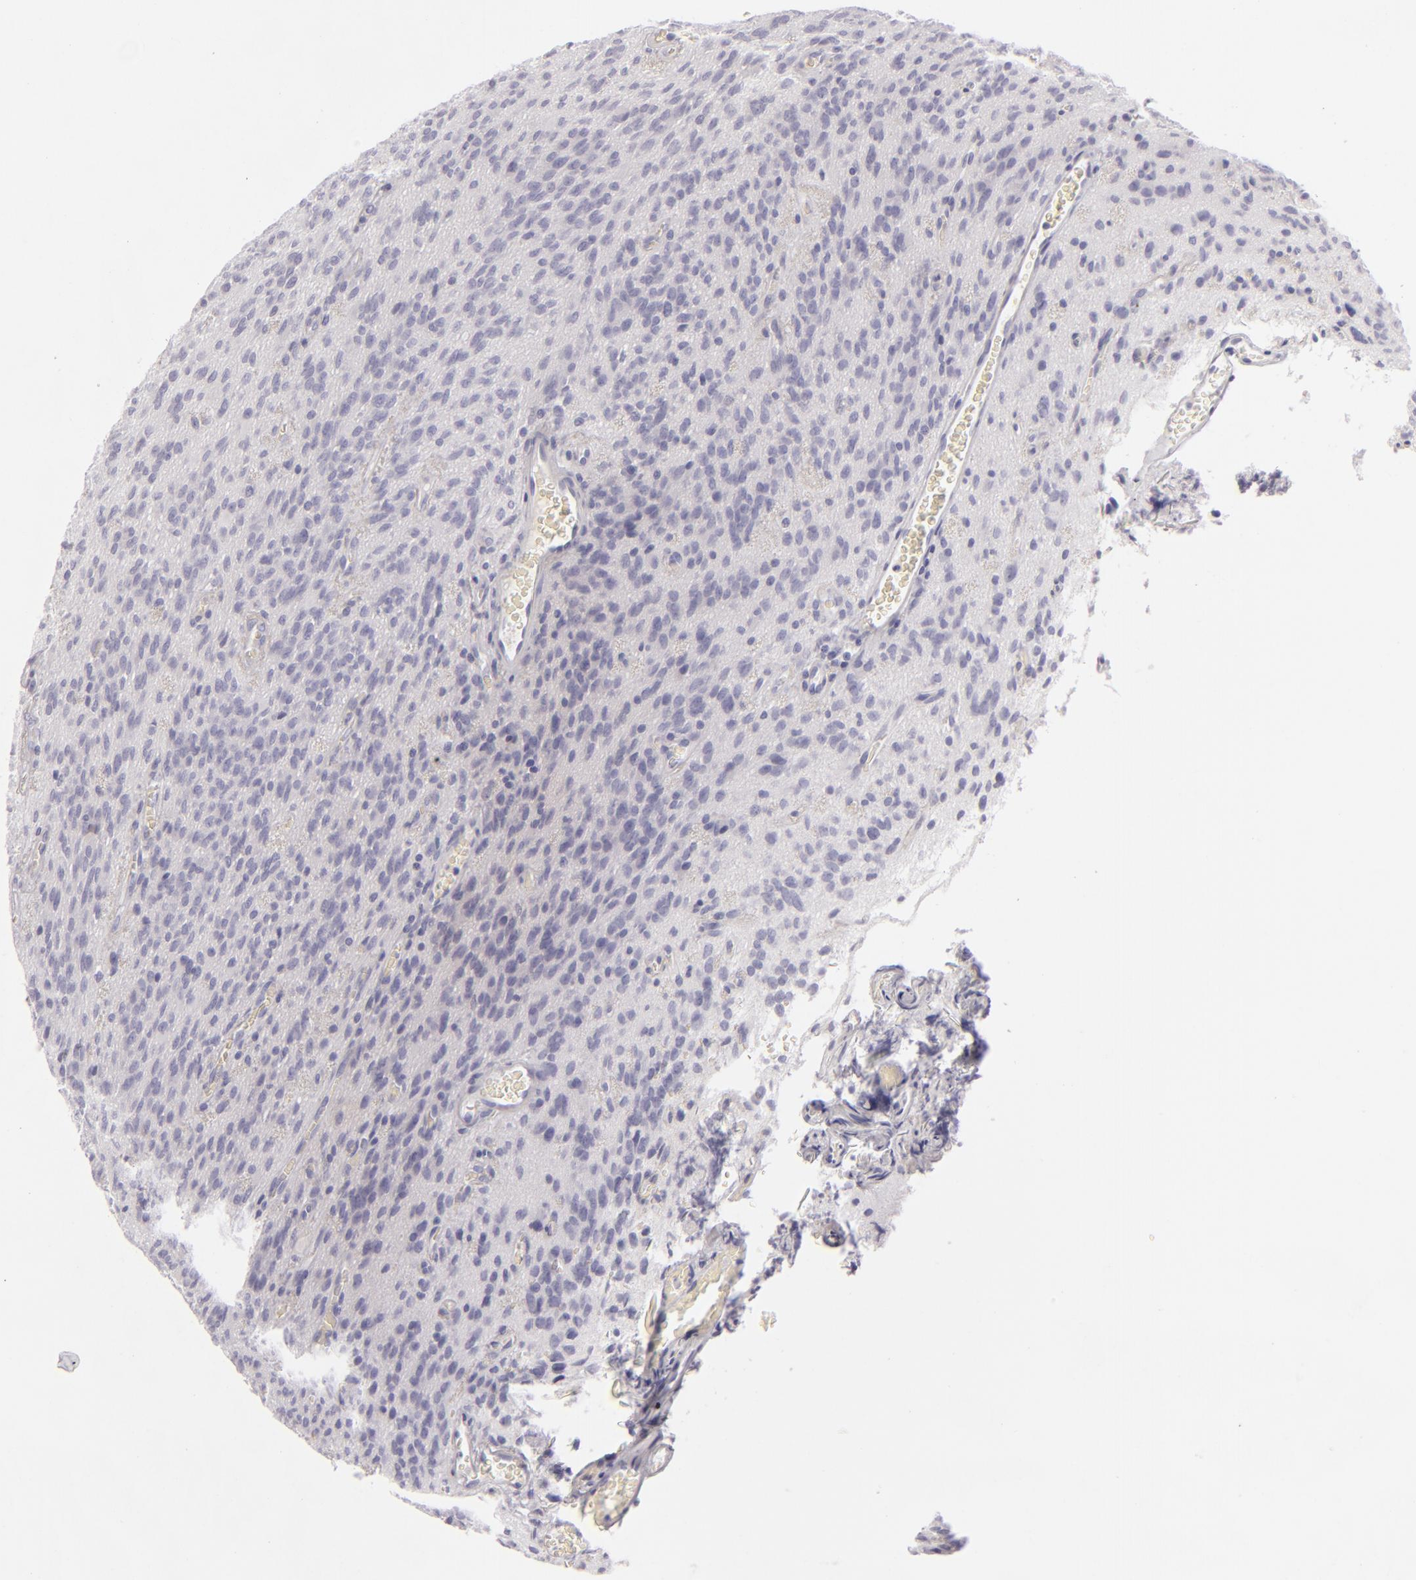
{"staining": {"intensity": "negative", "quantity": "none", "location": "none"}, "tissue": "glioma", "cell_type": "Tumor cells", "image_type": "cancer", "snomed": [{"axis": "morphology", "description": "Glioma, malignant, Low grade"}, {"axis": "topography", "description": "Brain"}], "caption": "Human malignant glioma (low-grade) stained for a protein using IHC demonstrates no positivity in tumor cells.", "gene": "CDX2", "patient": {"sex": "female", "age": 15}}